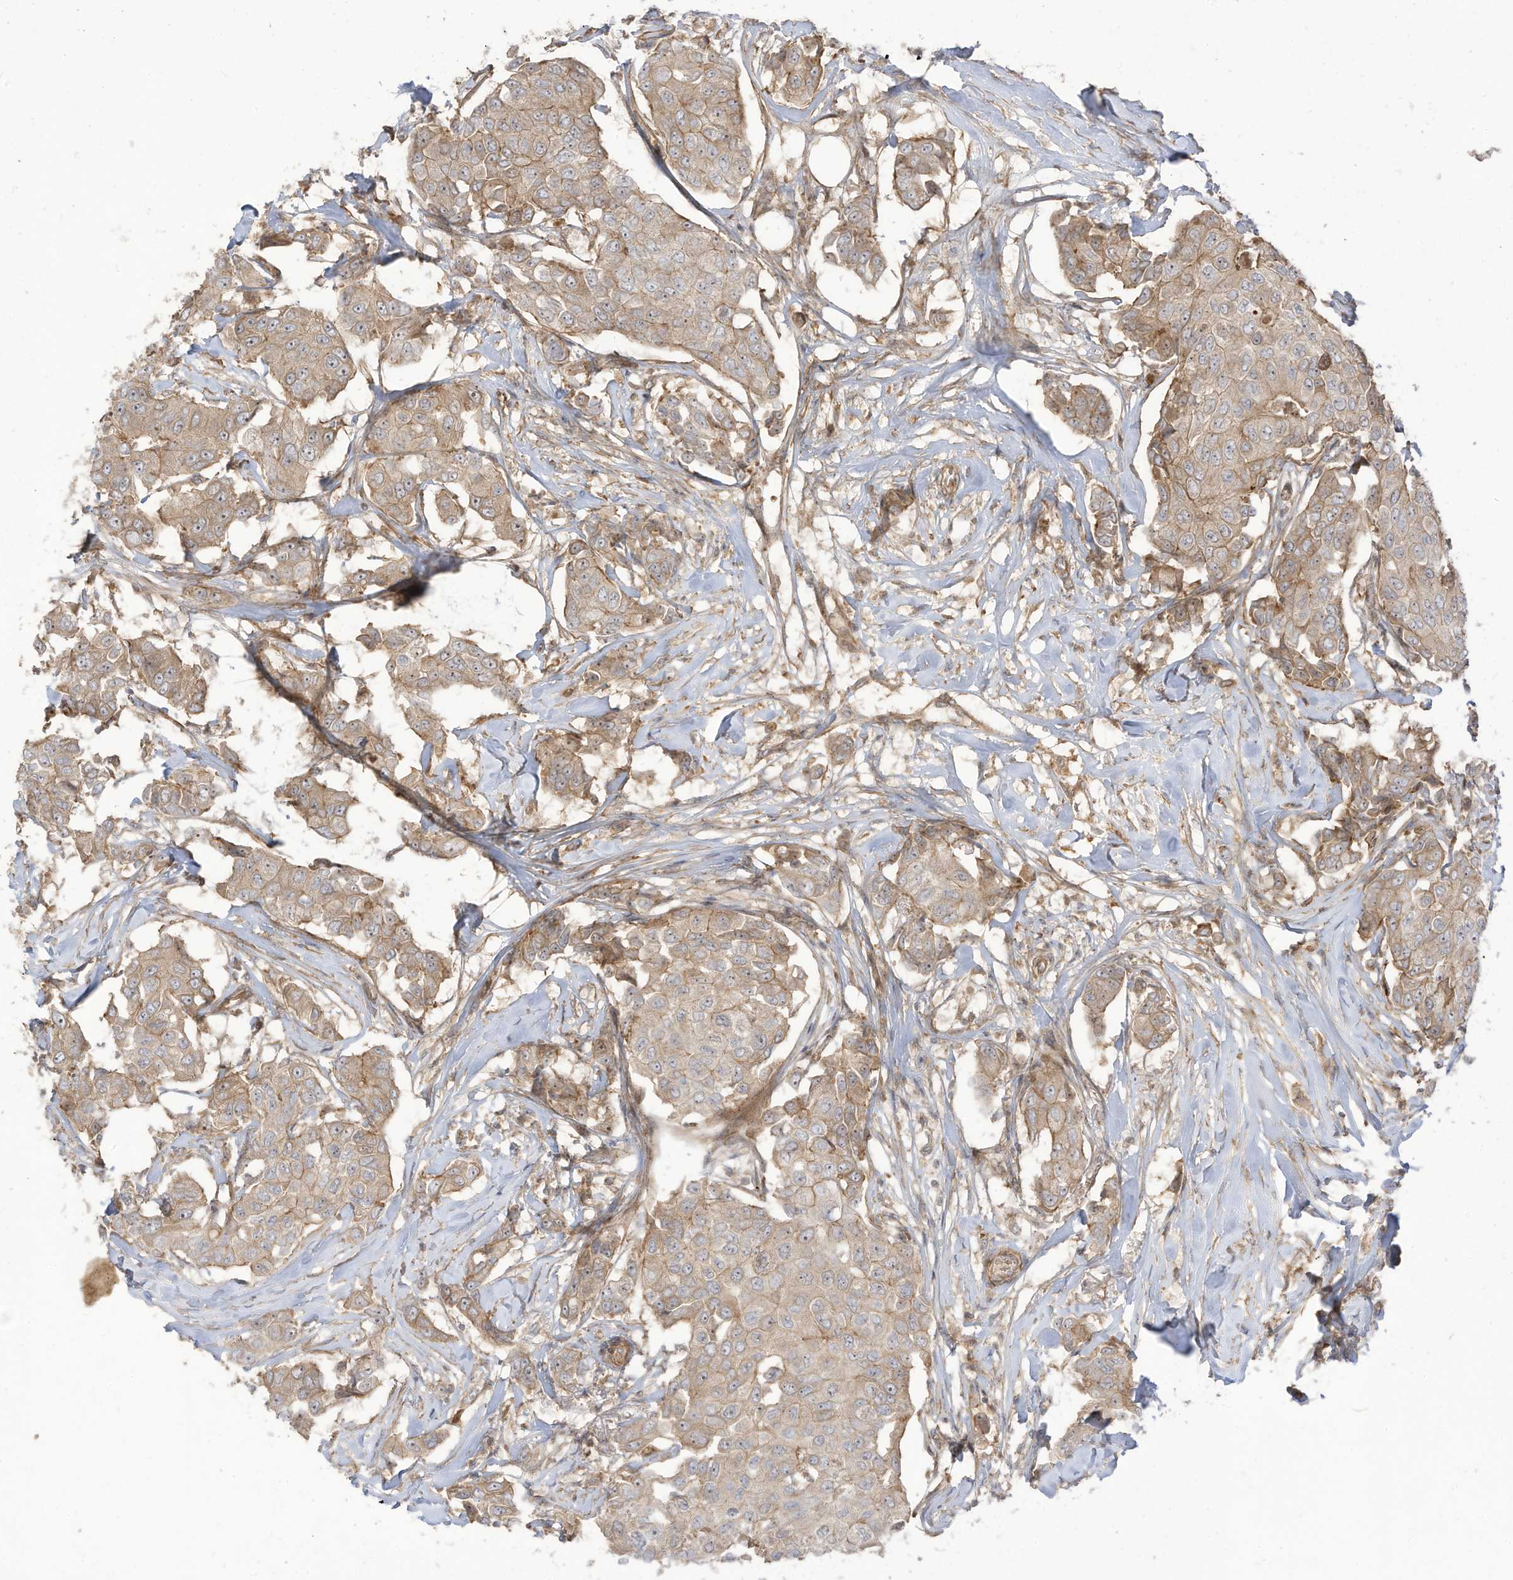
{"staining": {"intensity": "weak", "quantity": "25%-75%", "location": "cytoplasmic/membranous"}, "tissue": "breast cancer", "cell_type": "Tumor cells", "image_type": "cancer", "snomed": [{"axis": "morphology", "description": "Duct carcinoma"}, {"axis": "topography", "description": "Breast"}], "caption": "Weak cytoplasmic/membranous protein positivity is seen in approximately 25%-75% of tumor cells in breast invasive ductal carcinoma. (Brightfield microscopy of DAB IHC at high magnification).", "gene": "ENTR1", "patient": {"sex": "female", "age": 80}}